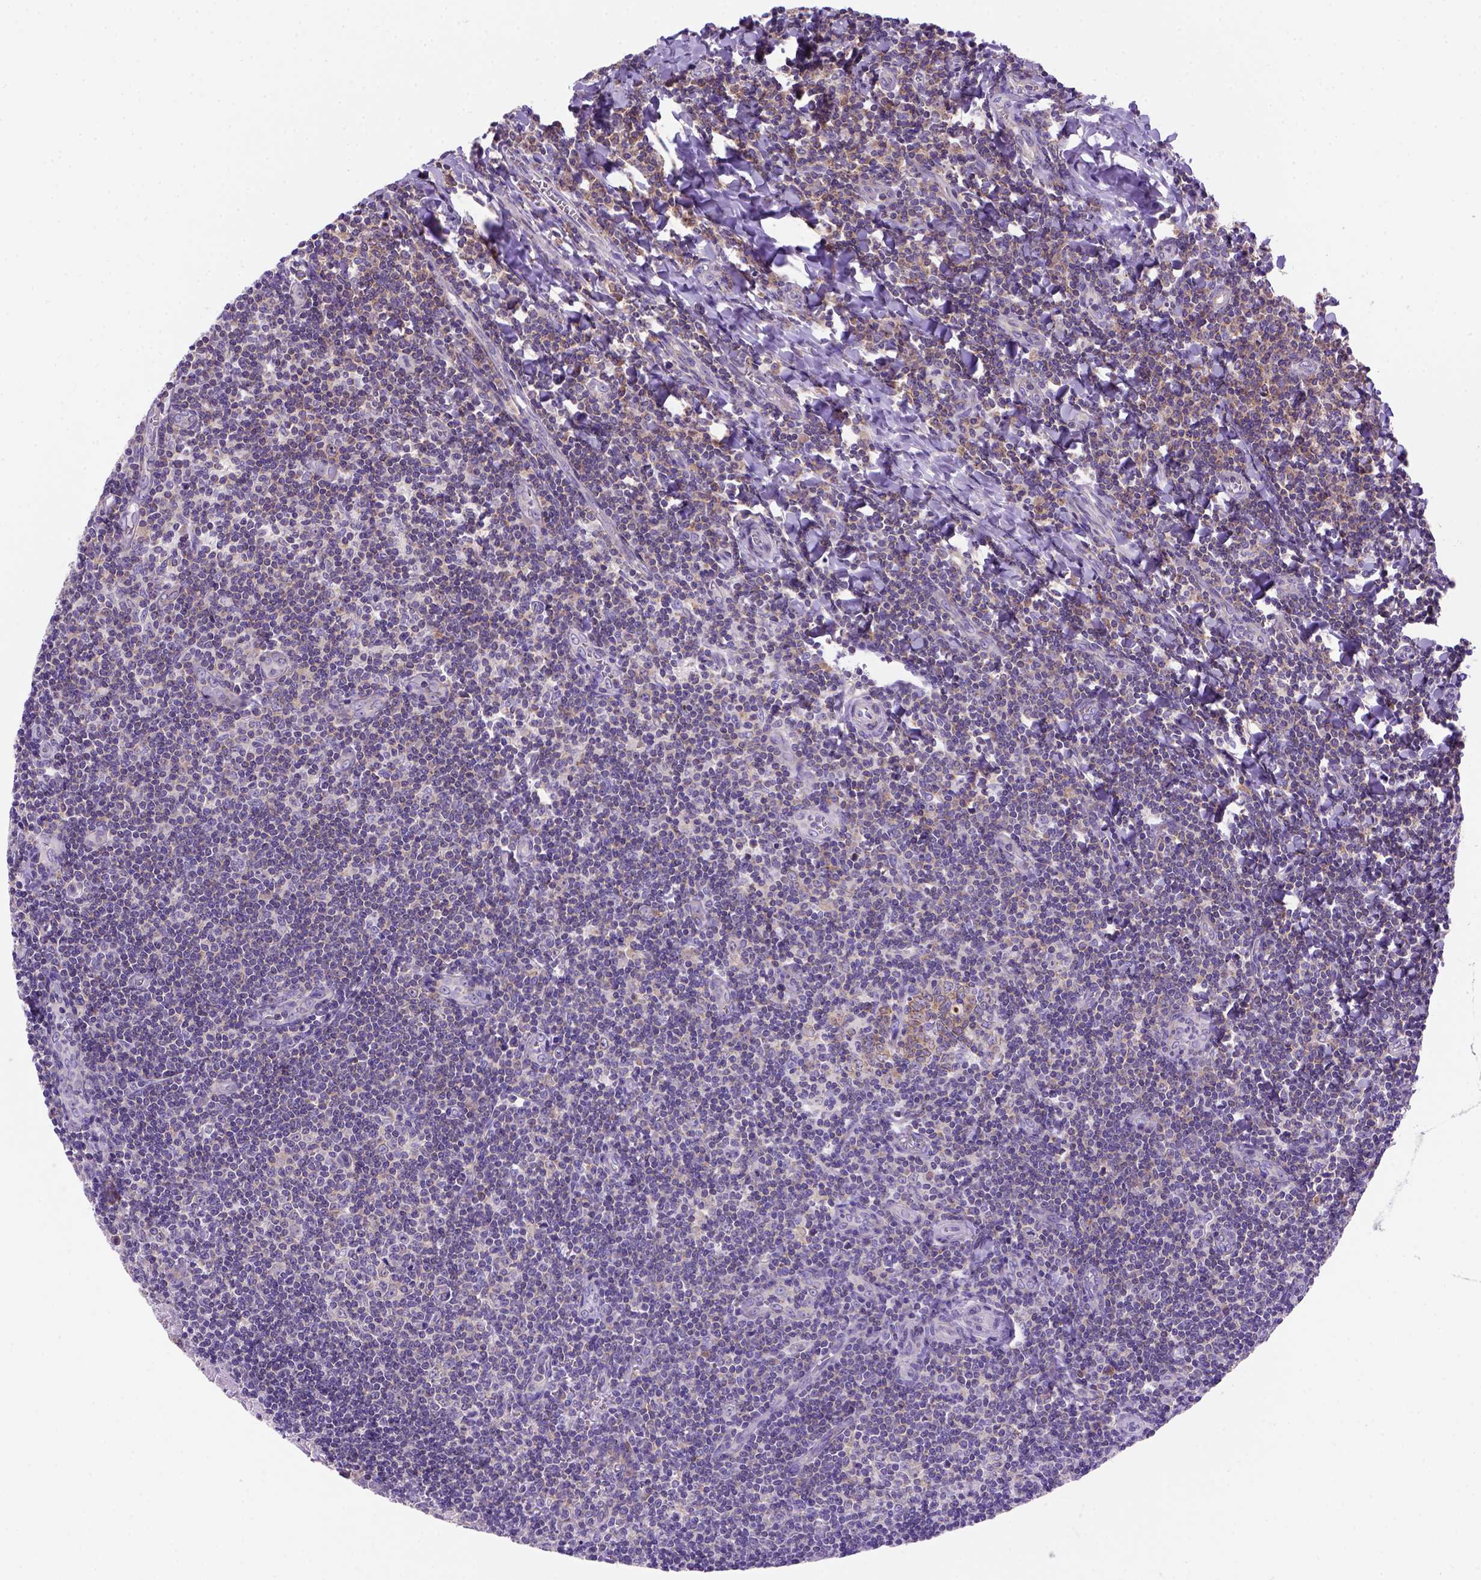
{"staining": {"intensity": "moderate", "quantity": ">75%", "location": "cytoplasmic/membranous"}, "tissue": "tonsil", "cell_type": "Germinal center cells", "image_type": "normal", "snomed": [{"axis": "morphology", "description": "Normal tissue, NOS"}, {"axis": "morphology", "description": "Inflammation, NOS"}, {"axis": "topography", "description": "Tonsil"}], "caption": "This photomicrograph shows immunohistochemistry staining of normal human tonsil, with medium moderate cytoplasmic/membranous positivity in approximately >75% of germinal center cells.", "gene": "FOXI1", "patient": {"sex": "female", "age": 31}}